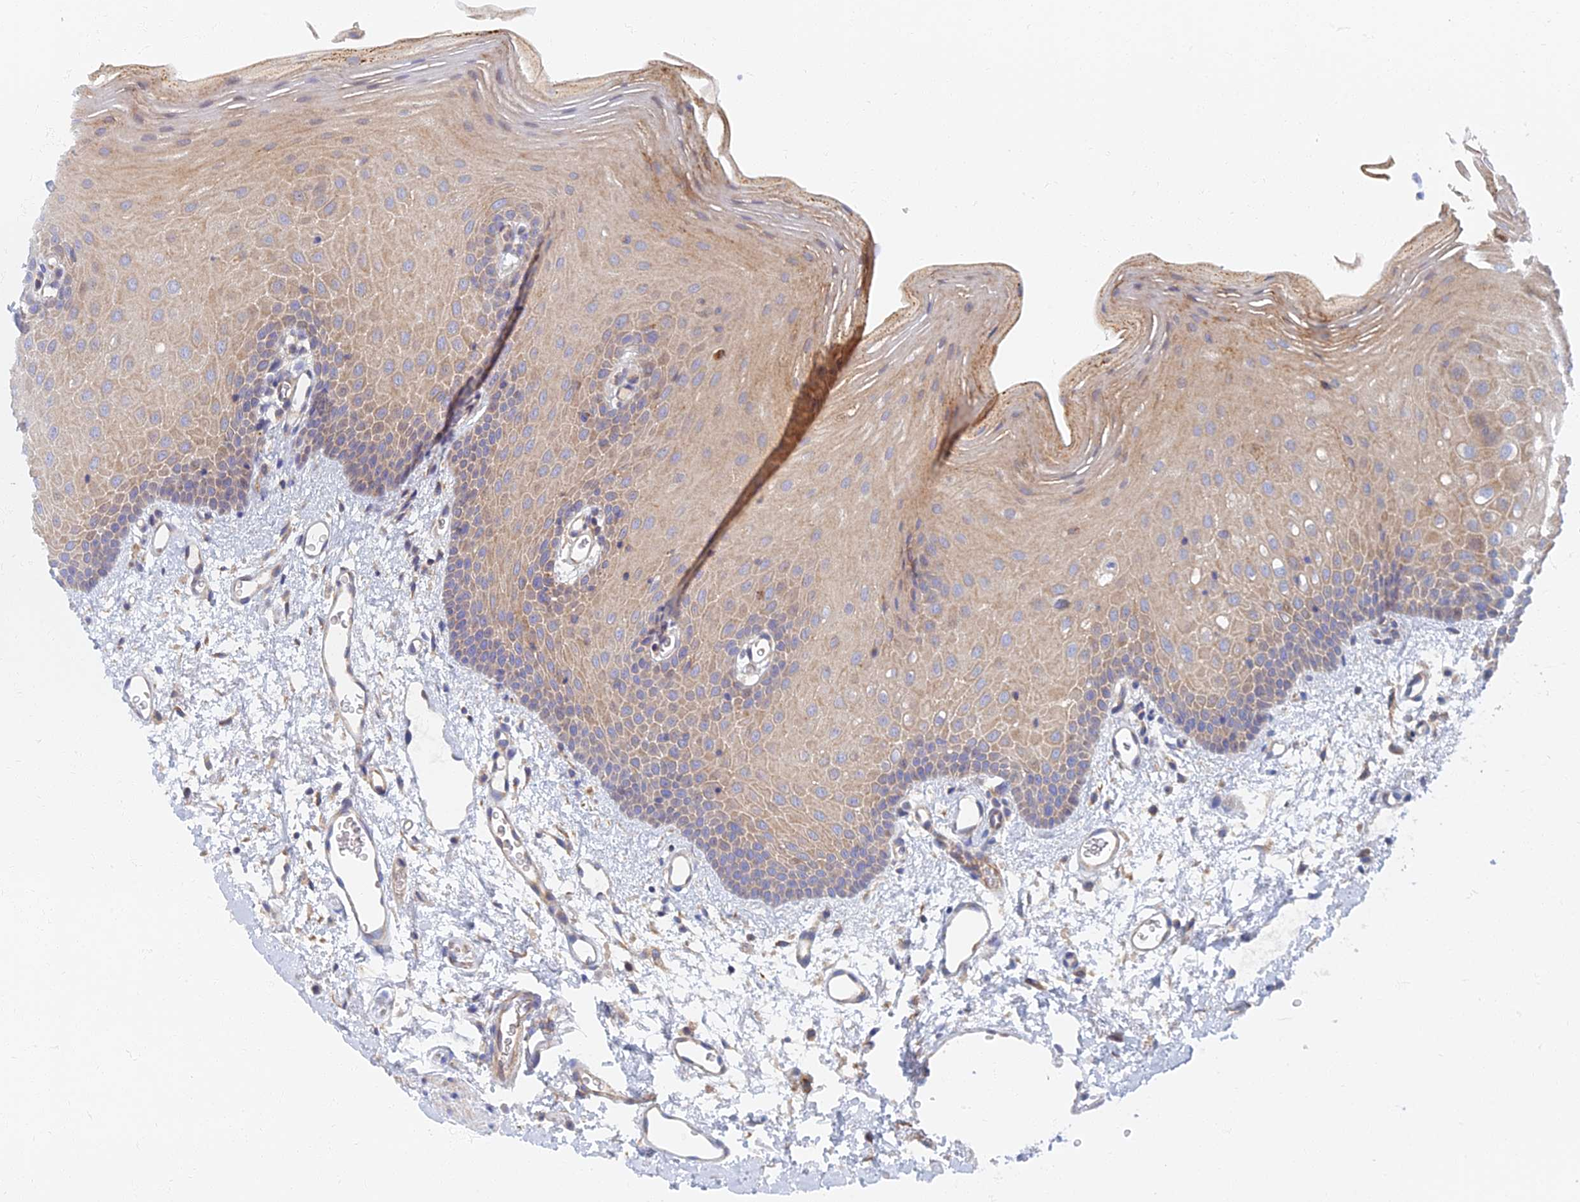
{"staining": {"intensity": "weak", "quantity": "25%-75%", "location": "cytoplasmic/membranous"}, "tissue": "oral mucosa", "cell_type": "Squamous epithelial cells", "image_type": "normal", "snomed": [{"axis": "morphology", "description": "Normal tissue, NOS"}, {"axis": "topography", "description": "Oral tissue"}], "caption": "Weak cytoplasmic/membranous expression for a protein is seen in about 25%-75% of squamous epithelial cells of normal oral mucosa using IHC.", "gene": "TMEM44", "patient": {"sex": "female", "age": 70}}